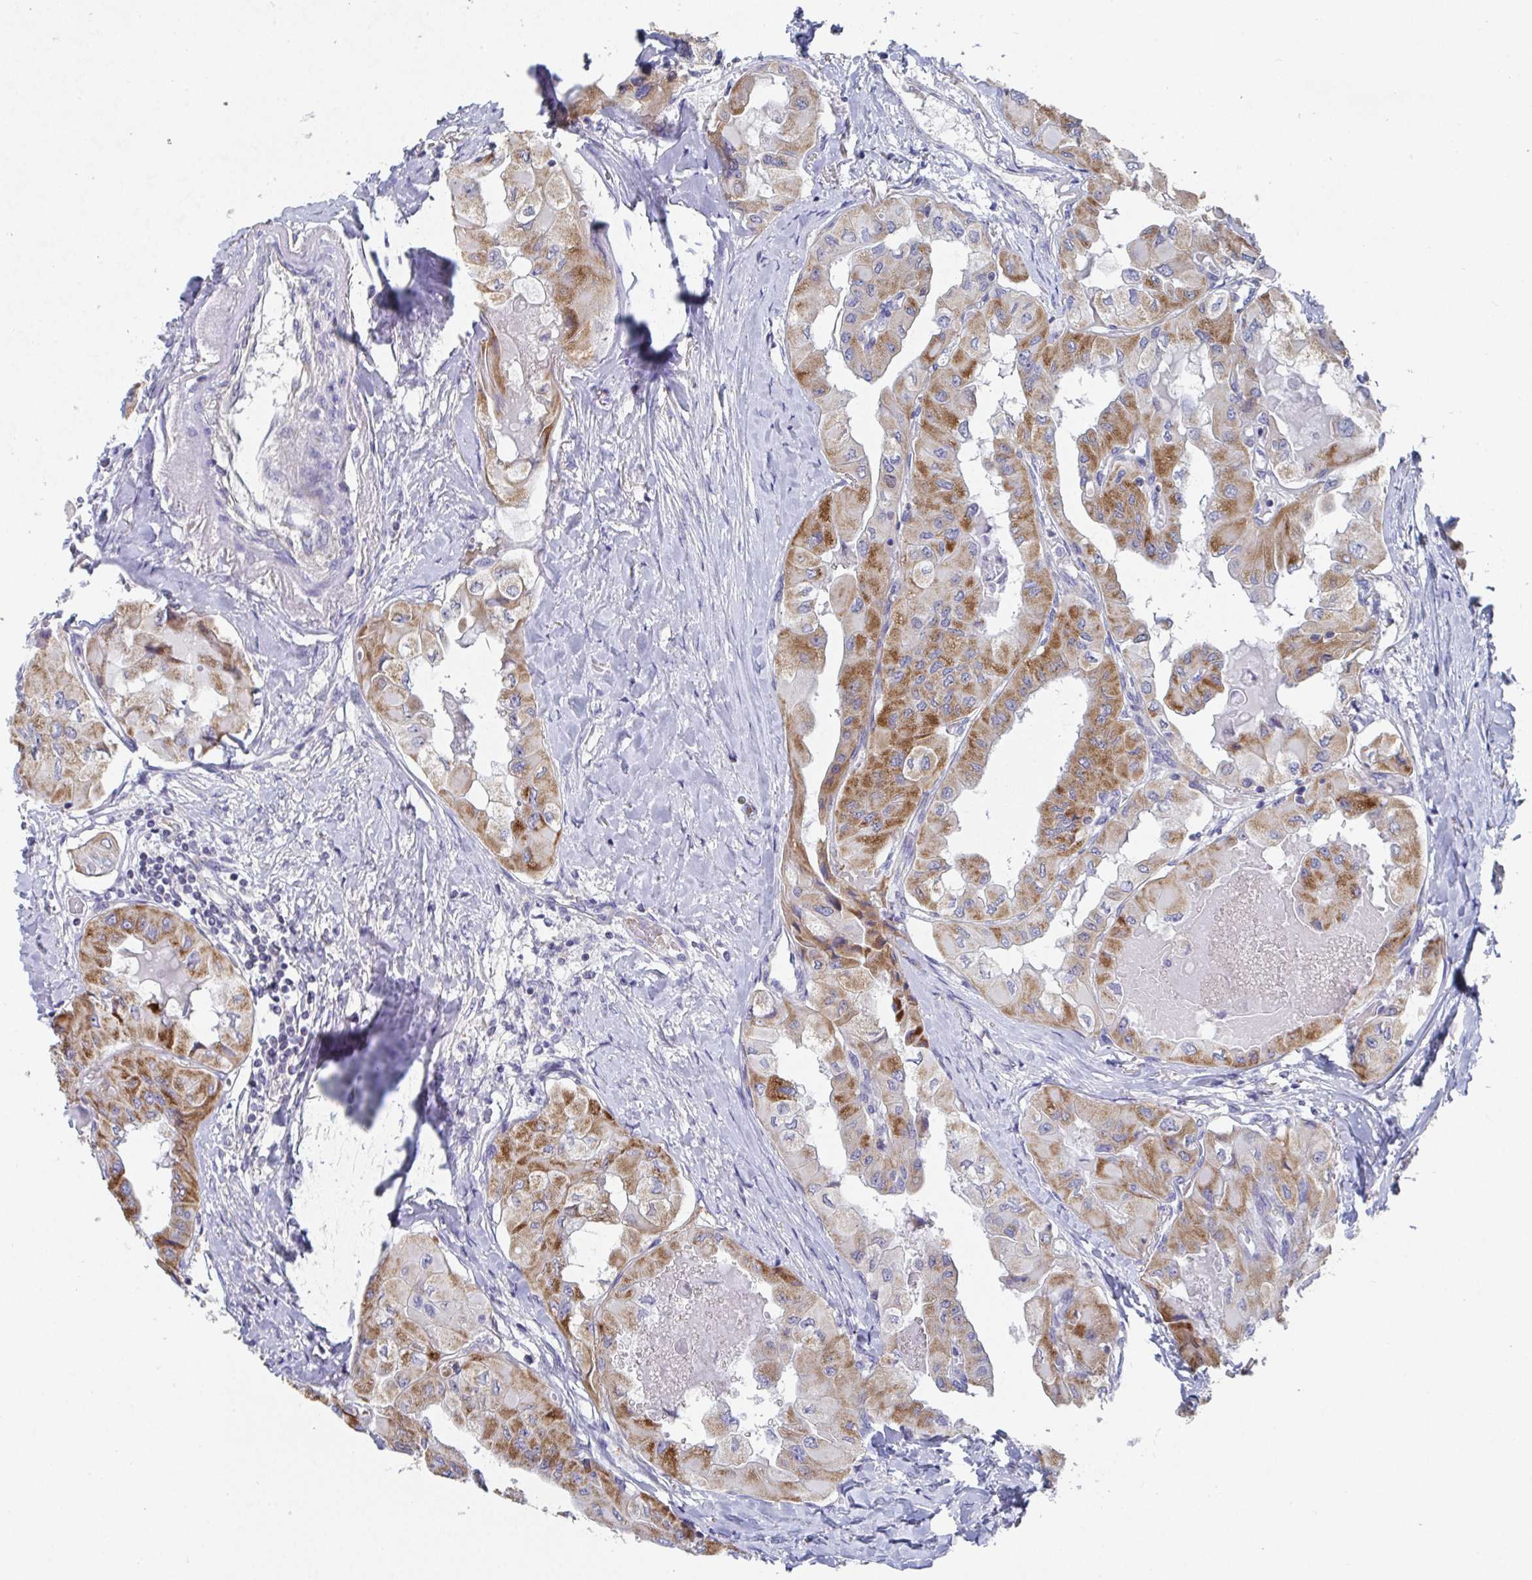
{"staining": {"intensity": "moderate", "quantity": ">75%", "location": "cytoplasmic/membranous"}, "tissue": "thyroid cancer", "cell_type": "Tumor cells", "image_type": "cancer", "snomed": [{"axis": "morphology", "description": "Normal tissue, NOS"}, {"axis": "morphology", "description": "Papillary adenocarcinoma, NOS"}, {"axis": "topography", "description": "Thyroid gland"}], "caption": "This histopathology image shows immunohistochemistry staining of human thyroid papillary adenocarcinoma, with medium moderate cytoplasmic/membranous expression in approximately >75% of tumor cells.", "gene": "ATP5F1C", "patient": {"sex": "female", "age": 59}}